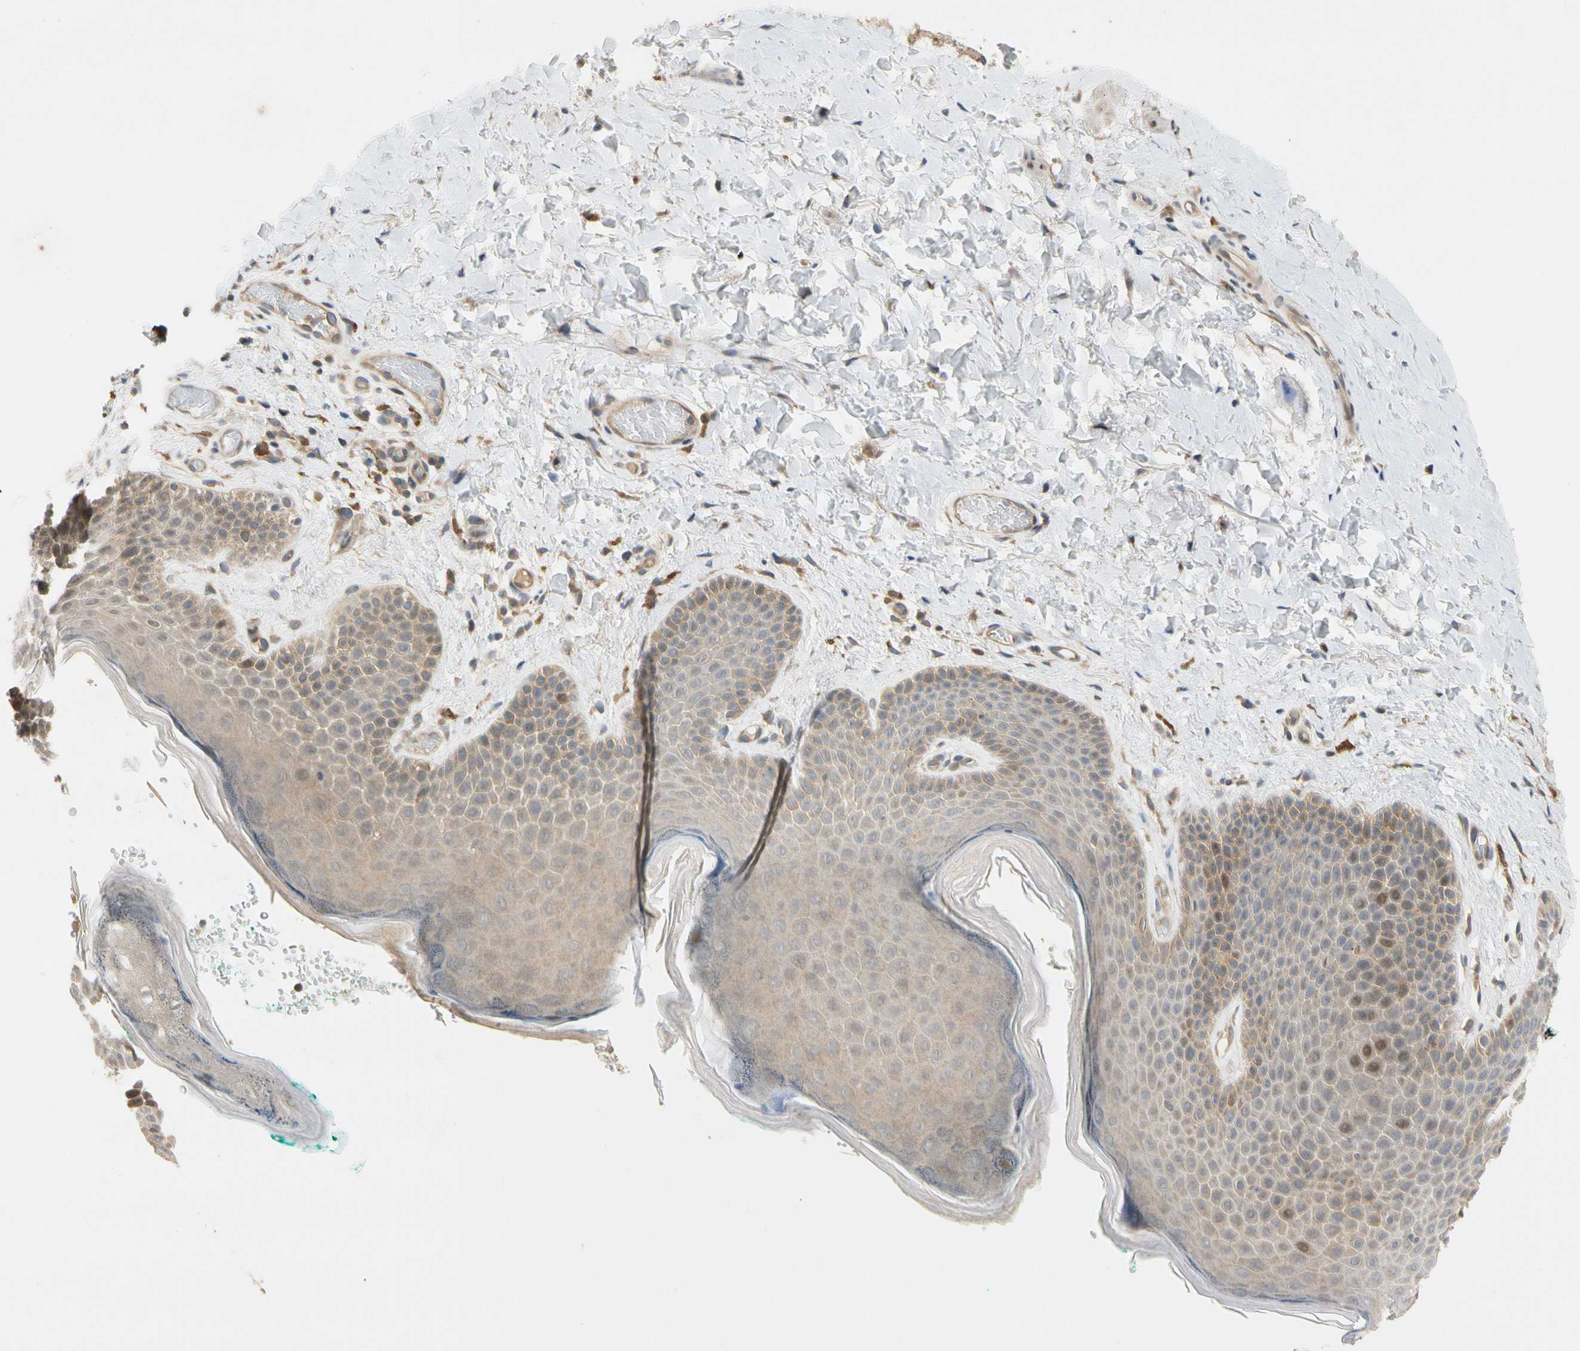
{"staining": {"intensity": "weak", "quantity": "25%-75%", "location": "cytoplasmic/membranous"}, "tissue": "skin", "cell_type": "Epidermal cells", "image_type": "normal", "snomed": [{"axis": "morphology", "description": "Normal tissue, NOS"}, {"axis": "topography", "description": "Anal"}], "caption": "High-magnification brightfield microscopy of benign skin stained with DAB (brown) and counterstained with hematoxylin (blue). epidermal cells exhibit weak cytoplasmic/membranous positivity is identified in approximately25%-75% of cells.", "gene": "GATD1", "patient": {"sex": "male", "age": 74}}